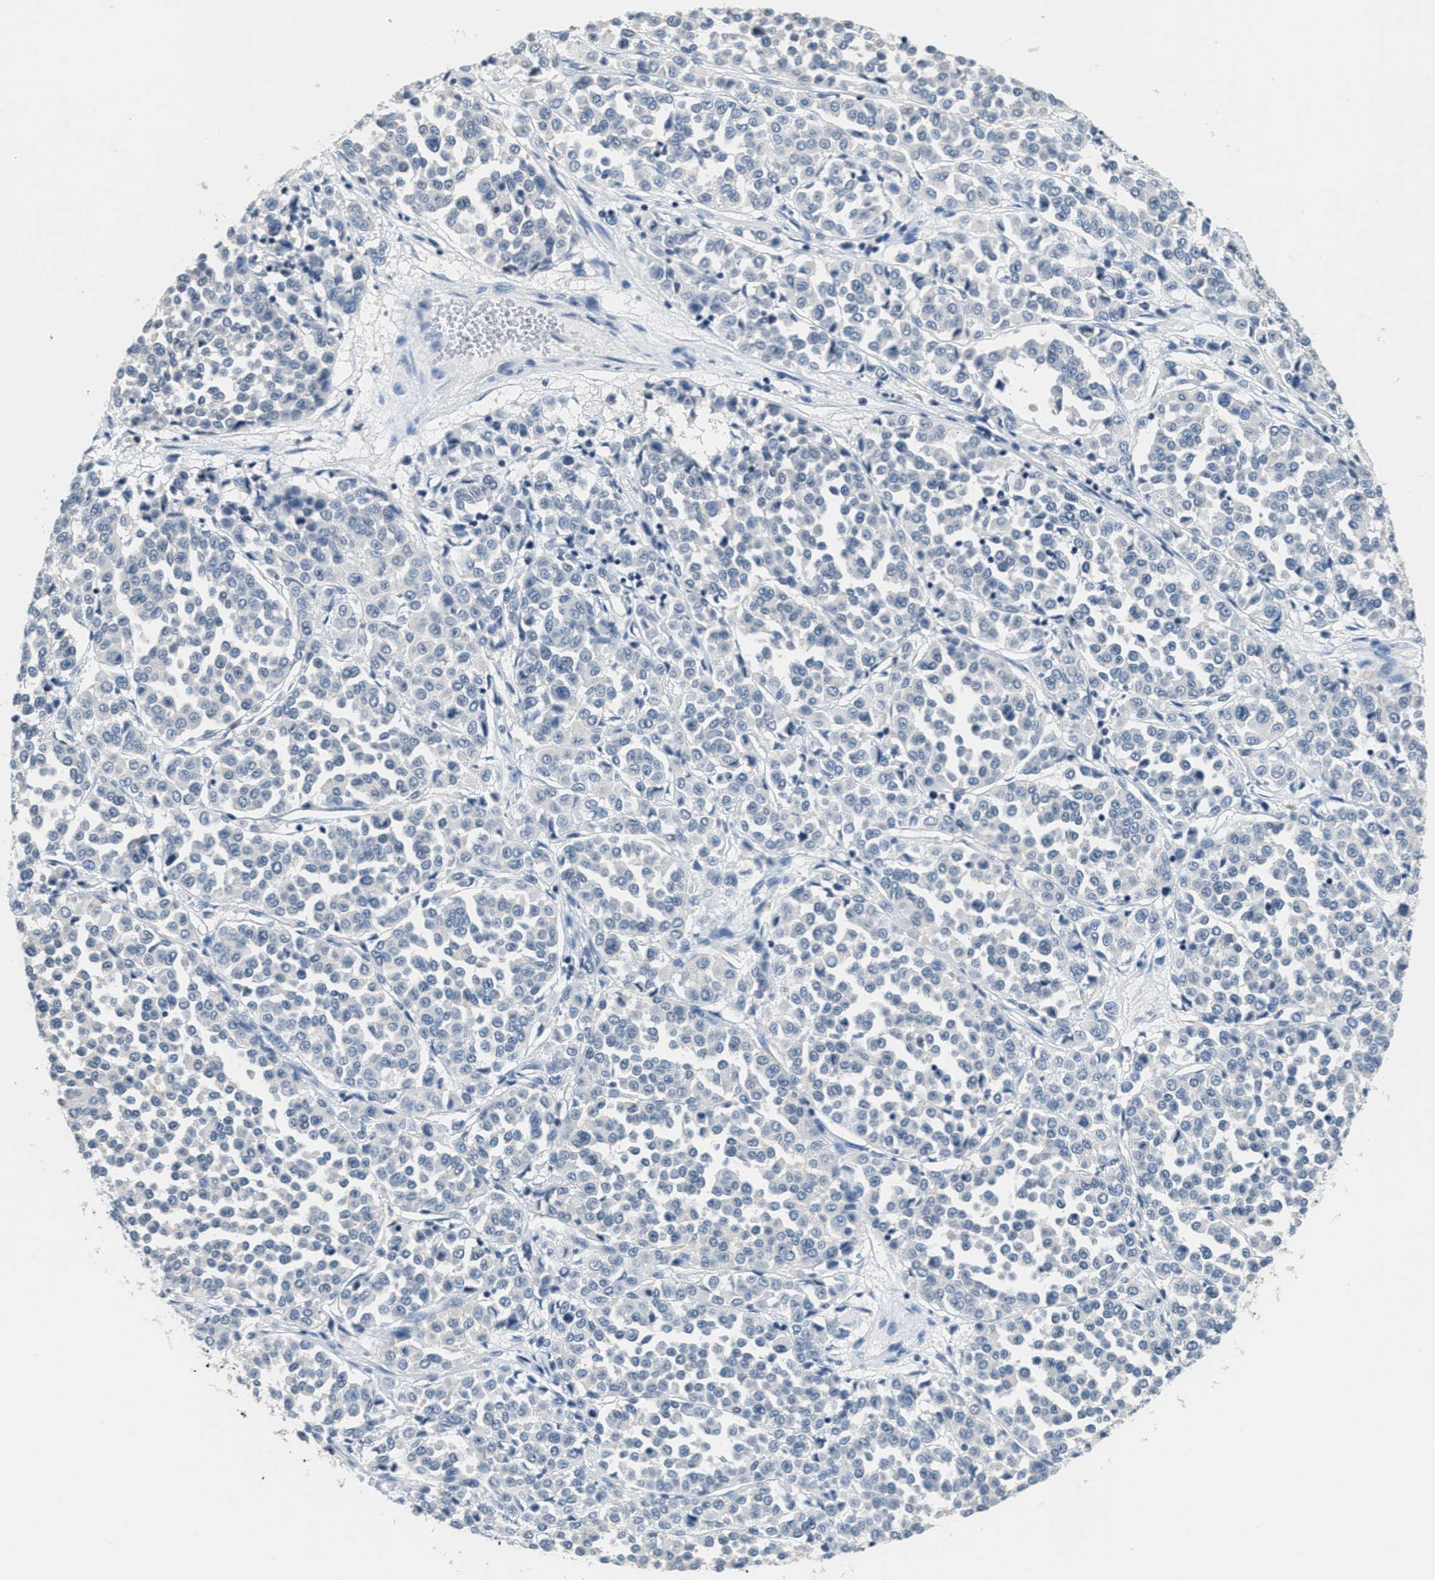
{"staining": {"intensity": "negative", "quantity": "none", "location": "none"}, "tissue": "melanoma", "cell_type": "Tumor cells", "image_type": "cancer", "snomed": [{"axis": "morphology", "description": "Malignant melanoma, Metastatic site"}, {"axis": "topography", "description": "Pancreas"}], "caption": "The immunohistochemistry (IHC) photomicrograph has no significant staining in tumor cells of malignant melanoma (metastatic site) tissue.", "gene": "CA4", "patient": {"sex": "female", "age": 30}}